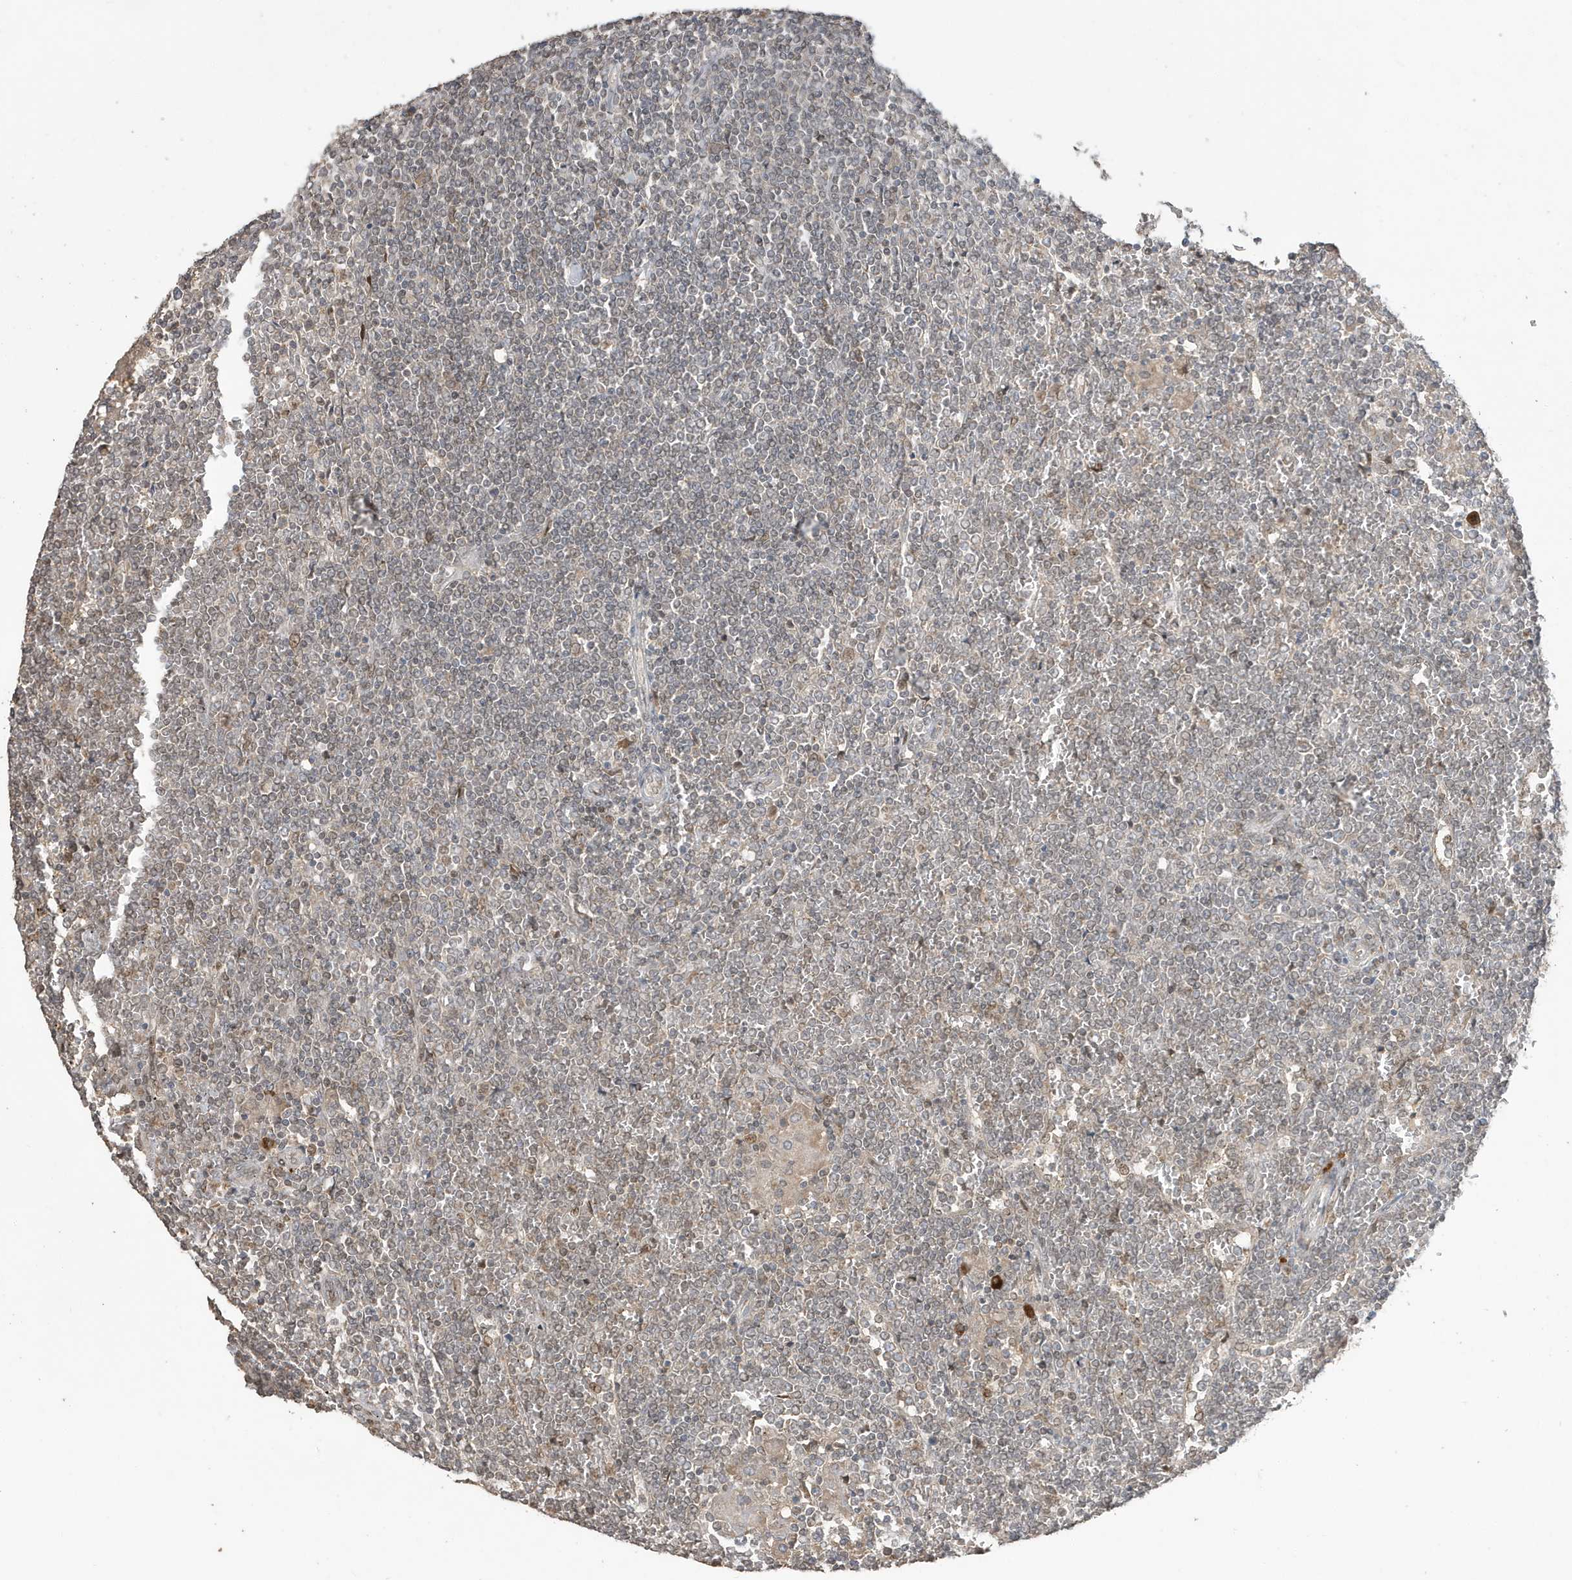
{"staining": {"intensity": "negative", "quantity": "none", "location": "none"}, "tissue": "lymphoma", "cell_type": "Tumor cells", "image_type": "cancer", "snomed": [{"axis": "morphology", "description": "Malignant lymphoma, non-Hodgkin's type, Low grade"}, {"axis": "topography", "description": "Spleen"}], "caption": "Malignant lymphoma, non-Hodgkin's type (low-grade) was stained to show a protein in brown. There is no significant positivity in tumor cells. (Immunohistochemistry (ihc), brightfield microscopy, high magnification).", "gene": "RER1", "patient": {"sex": "female", "age": 19}}